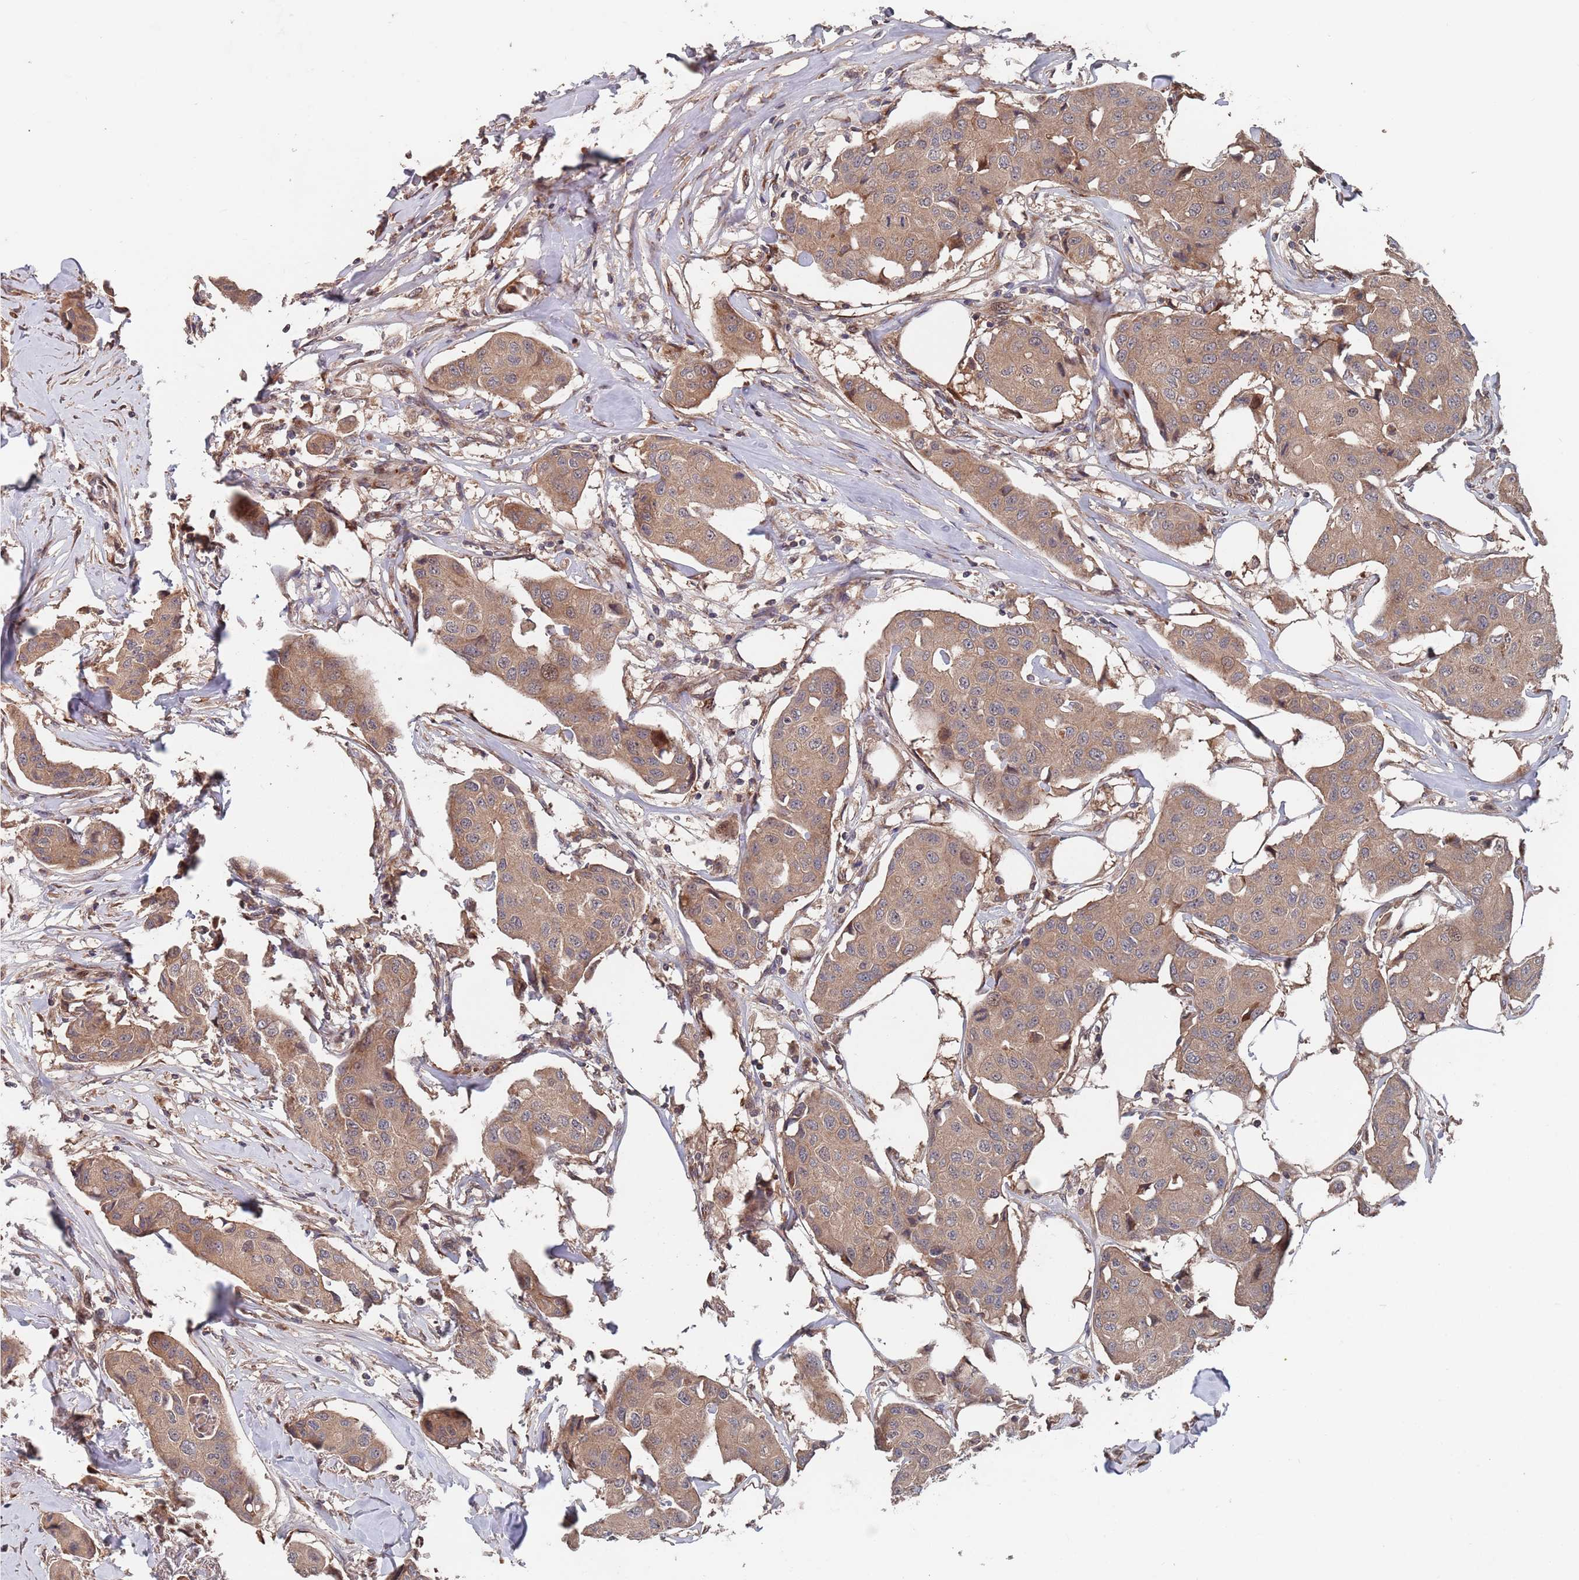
{"staining": {"intensity": "moderate", "quantity": ">75%", "location": "cytoplasmic/membranous"}, "tissue": "breast cancer", "cell_type": "Tumor cells", "image_type": "cancer", "snomed": [{"axis": "morphology", "description": "Duct carcinoma"}, {"axis": "topography", "description": "Breast"}], "caption": "This image displays infiltrating ductal carcinoma (breast) stained with immunohistochemistry (IHC) to label a protein in brown. The cytoplasmic/membranous of tumor cells show moderate positivity for the protein. Nuclei are counter-stained blue.", "gene": "UNC45A", "patient": {"sex": "female", "age": 80}}